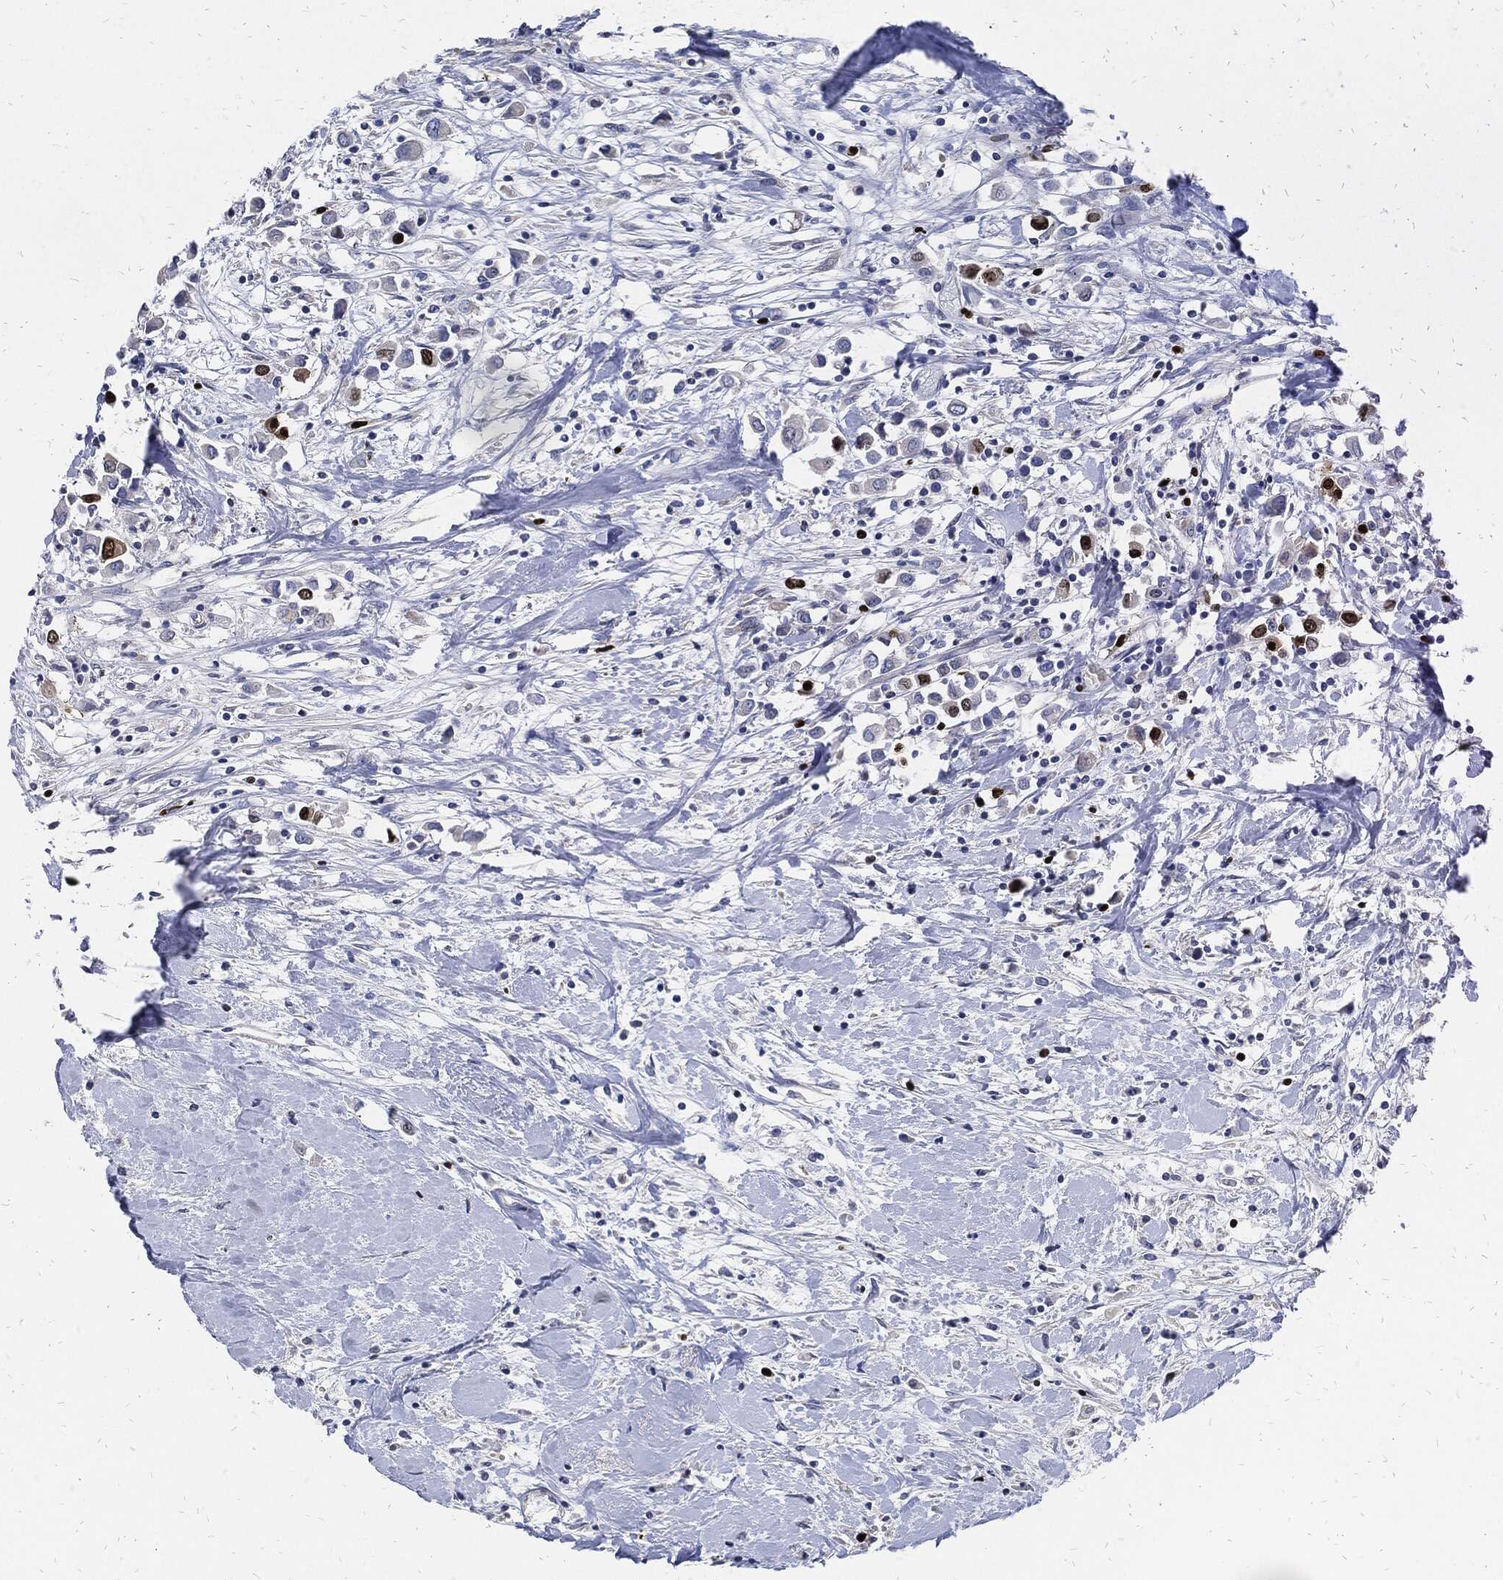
{"staining": {"intensity": "strong", "quantity": "25%-75%", "location": "nuclear"}, "tissue": "breast cancer", "cell_type": "Tumor cells", "image_type": "cancer", "snomed": [{"axis": "morphology", "description": "Duct carcinoma"}, {"axis": "topography", "description": "Breast"}], "caption": "The histopathology image reveals staining of breast cancer, revealing strong nuclear protein staining (brown color) within tumor cells.", "gene": "MKI67", "patient": {"sex": "female", "age": 61}}